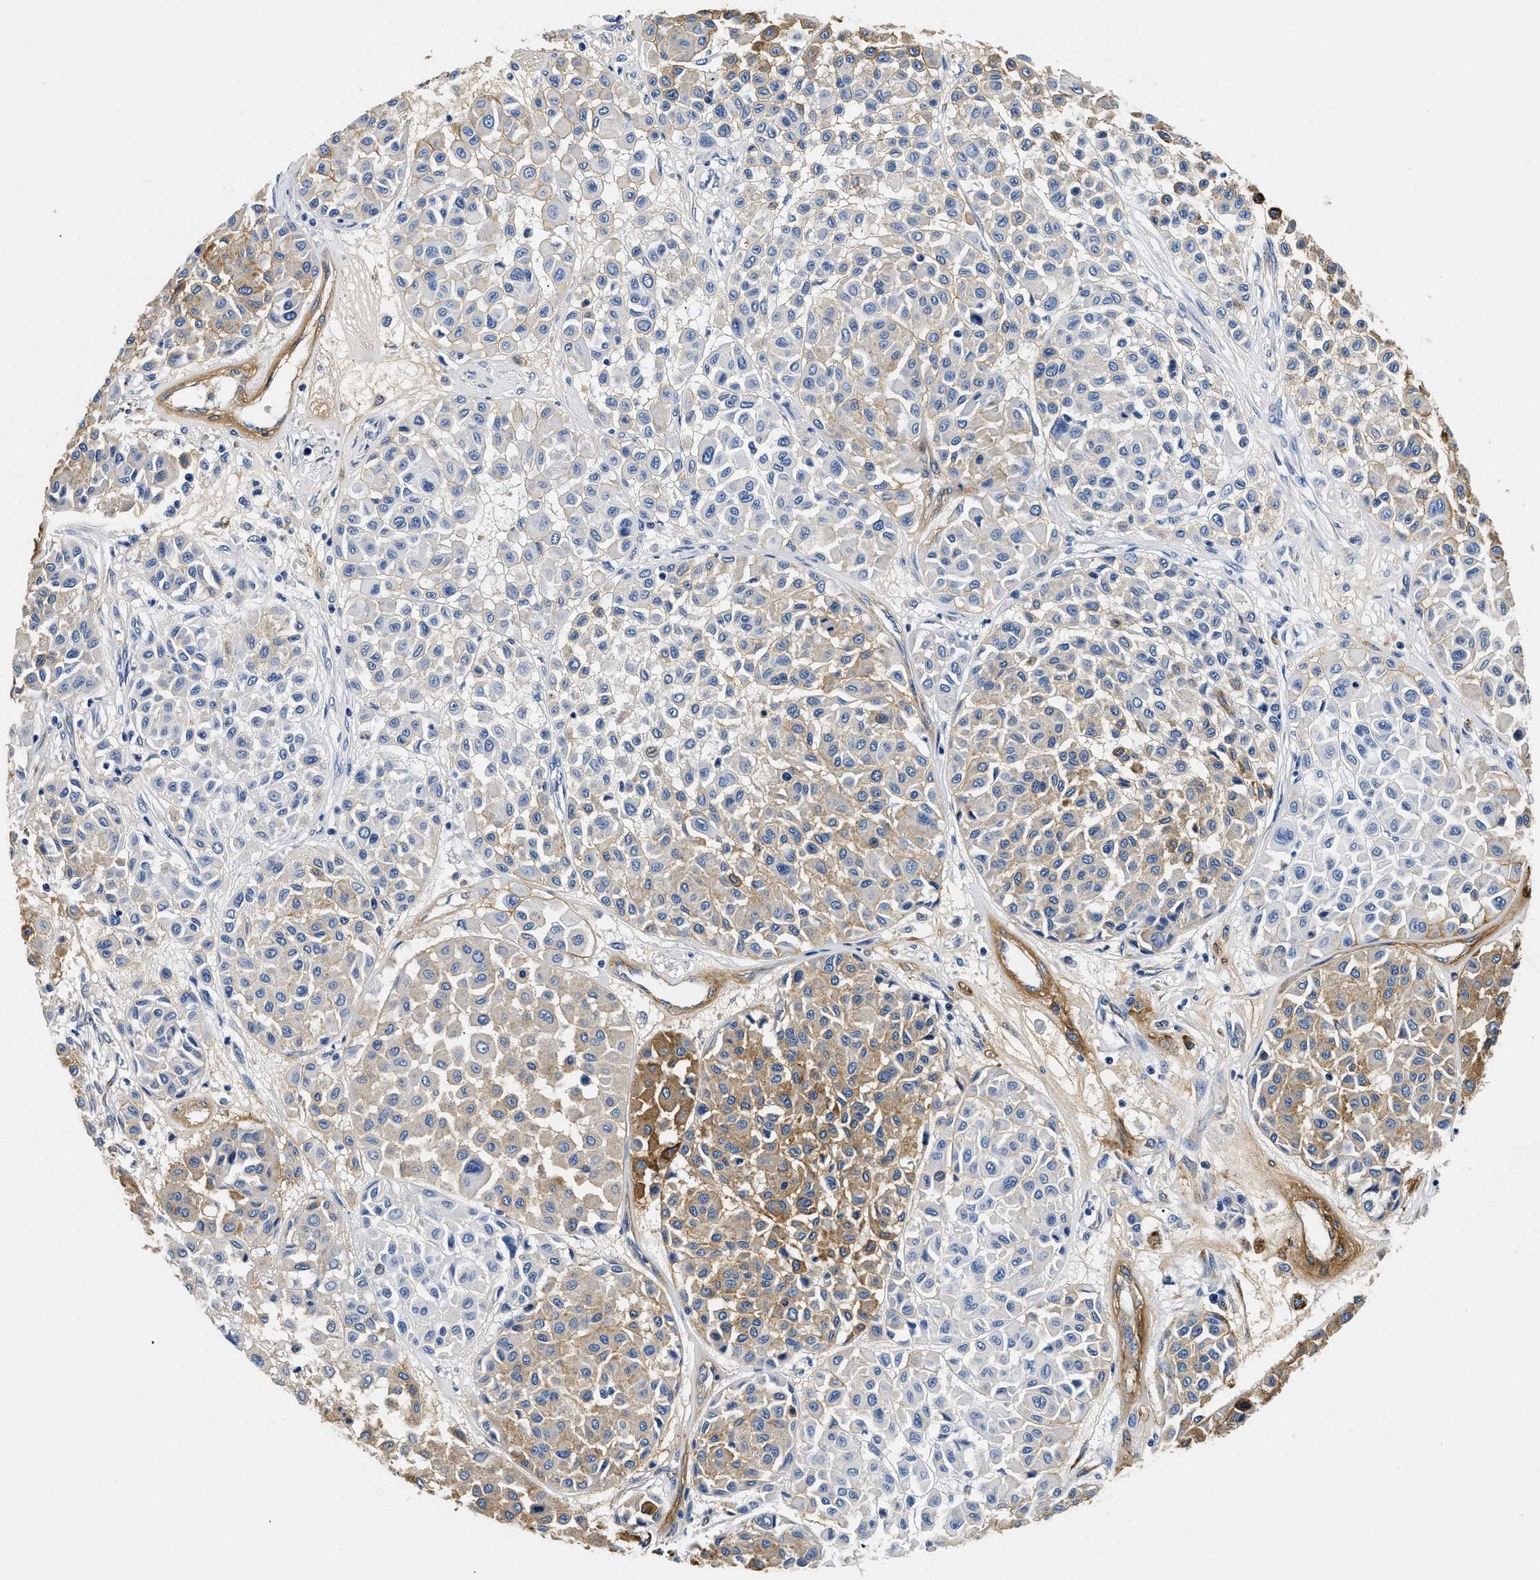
{"staining": {"intensity": "moderate", "quantity": "<25%", "location": "cytoplasmic/membranous"}, "tissue": "melanoma", "cell_type": "Tumor cells", "image_type": "cancer", "snomed": [{"axis": "morphology", "description": "Malignant melanoma, Metastatic site"}, {"axis": "topography", "description": "Soft tissue"}], "caption": "This histopathology image demonstrates immunohistochemistry (IHC) staining of human melanoma, with low moderate cytoplasmic/membranous expression in about <25% of tumor cells.", "gene": "LAMA3", "patient": {"sex": "male", "age": 41}}